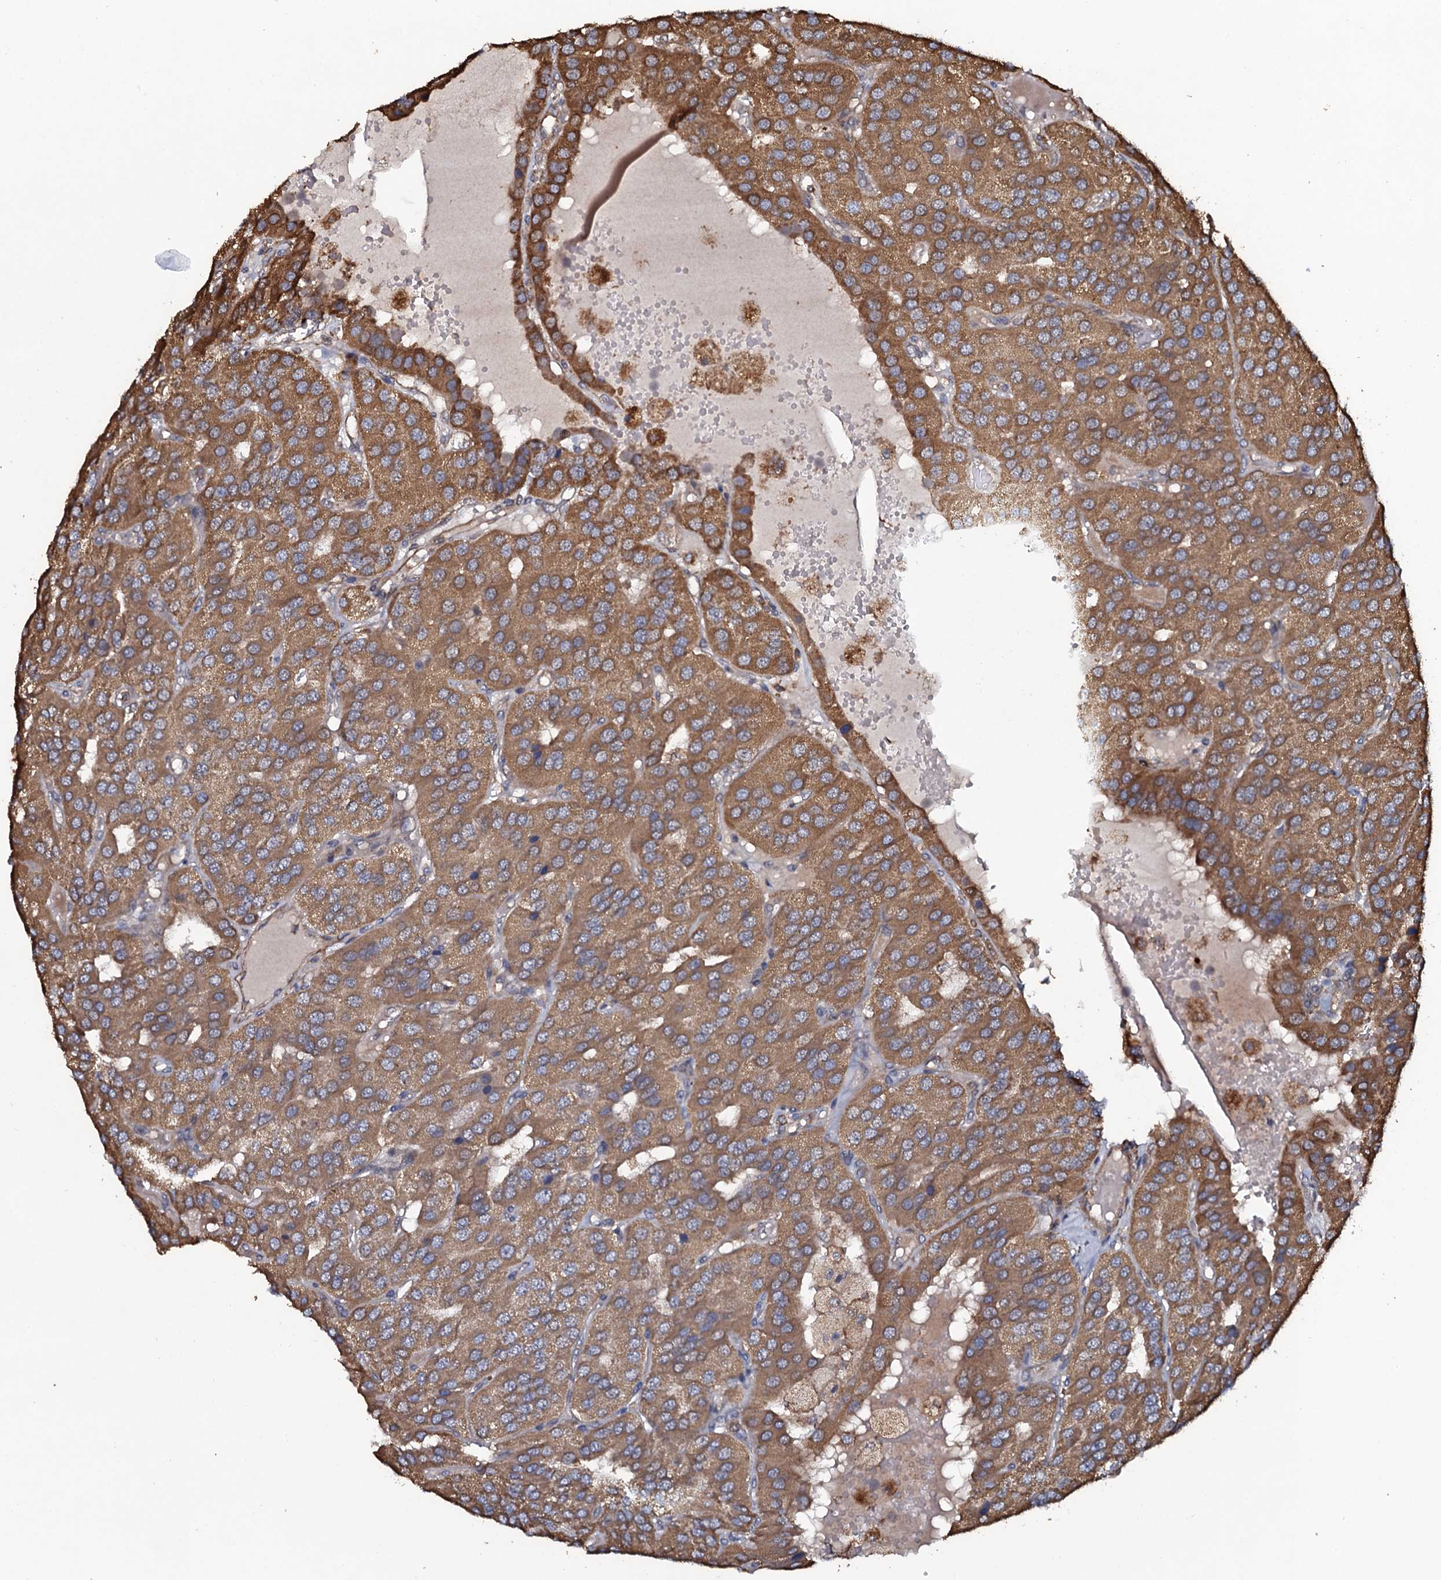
{"staining": {"intensity": "moderate", "quantity": ">75%", "location": "cytoplasmic/membranous"}, "tissue": "parathyroid gland", "cell_type": "Glandular cells", "image_type": "normal", "snomed": [{"axis": "morphology", "description": "Normal tissue, NOS"}, {"axis": "morphology", "description": "Adenoma, NOS"}, {"axis": "topography", "description": "Parathyroid gland"}], "caption": "Benign parathyroid gland exhibits moderate cytoplasmic/membranous staining in about >75% of glandular cells, visualized by immunohistochemistry. Nuclei are stained in blue.", "gene": "VWA8", "patient": {"sex": "female", "age": 86}}